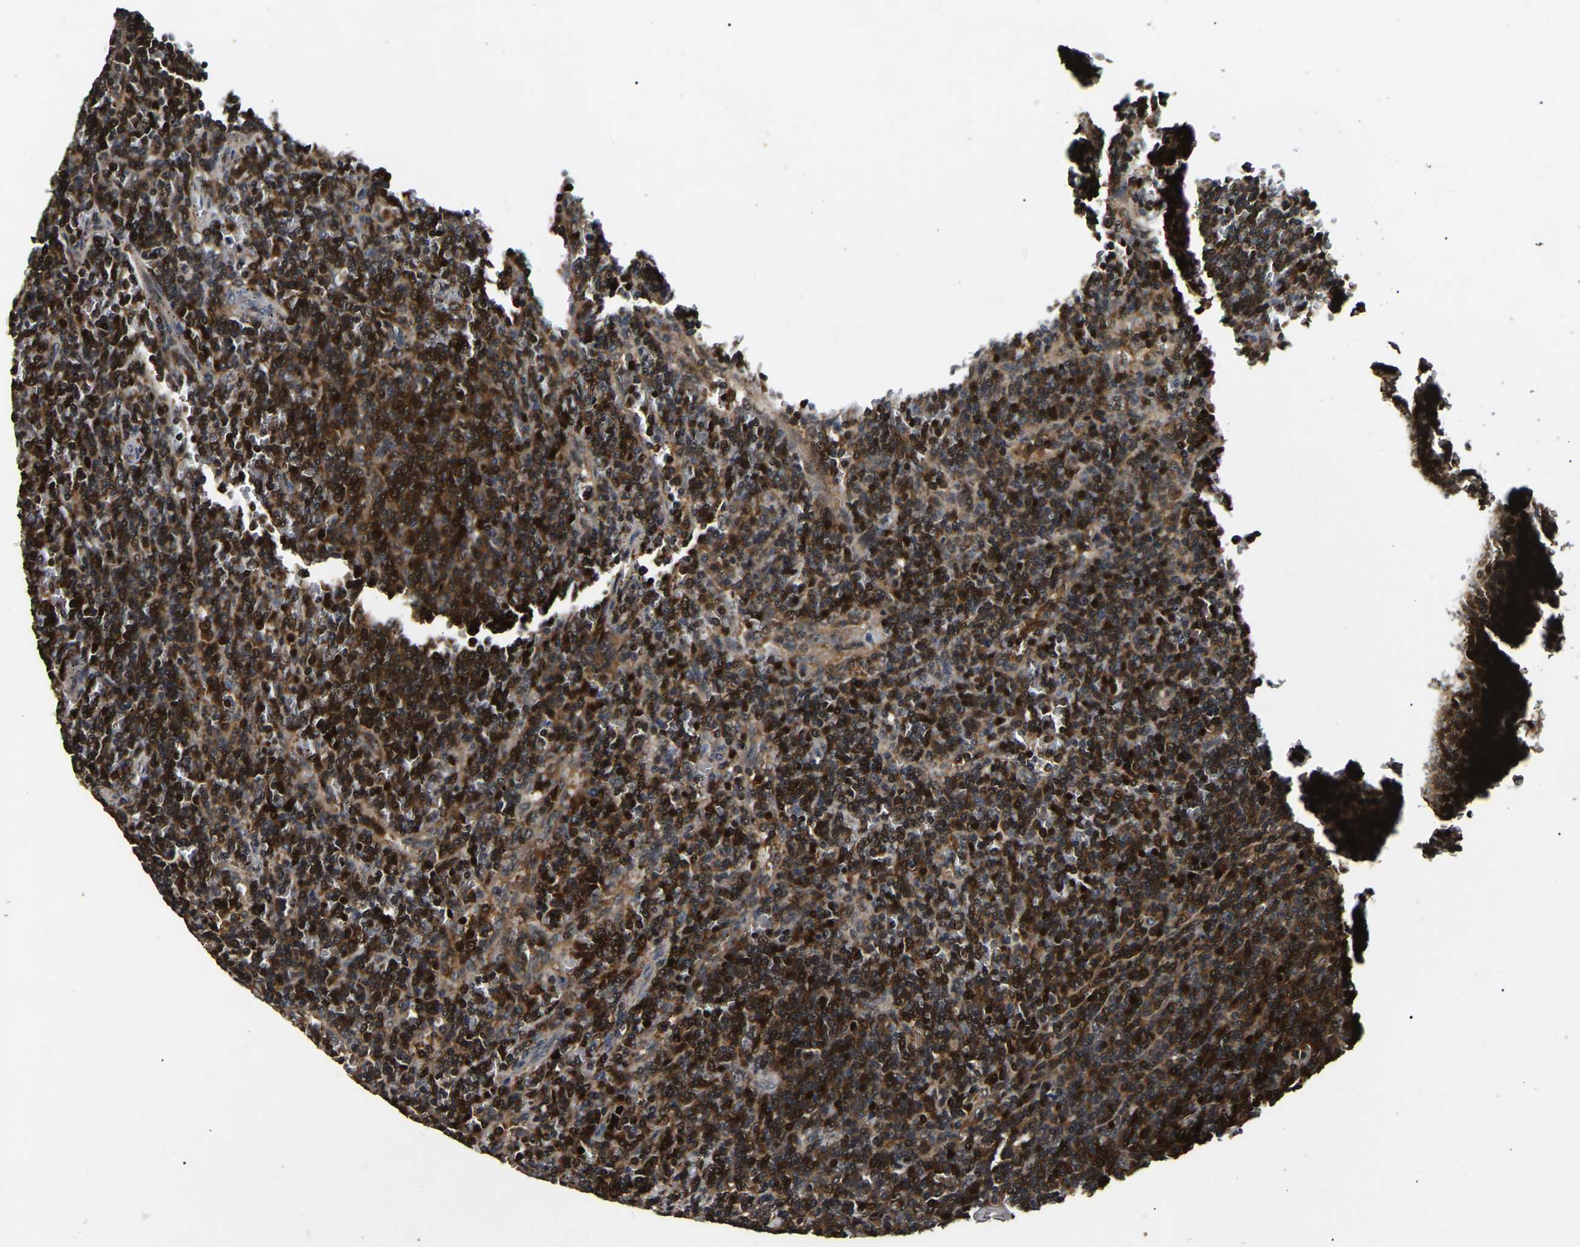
{"staining": {"intensity": "moderate", "quantity": ">75%", "location": "cytoplasmic/membranous,nuclear"}, "tissue": "lymphoma", "cell_type": "Tumor cells", "image_type": "cancer", "snomed": [{"axis": "morphology", "description": "Malignant lymphoma, non-Hodgkin's type, Low grade"}, {"axis": "topography", "description": "Spleen"}], "caption": "DAB (3,3'-diaminobenzidine) immunohistochemical staining of human lymphoma reveals moderate cytoplasmic/membranous and nuclear protein expression in about >75% of tumor cells.", "gene": "RBM28", "patient": {"sex": "female", "age": 50}}